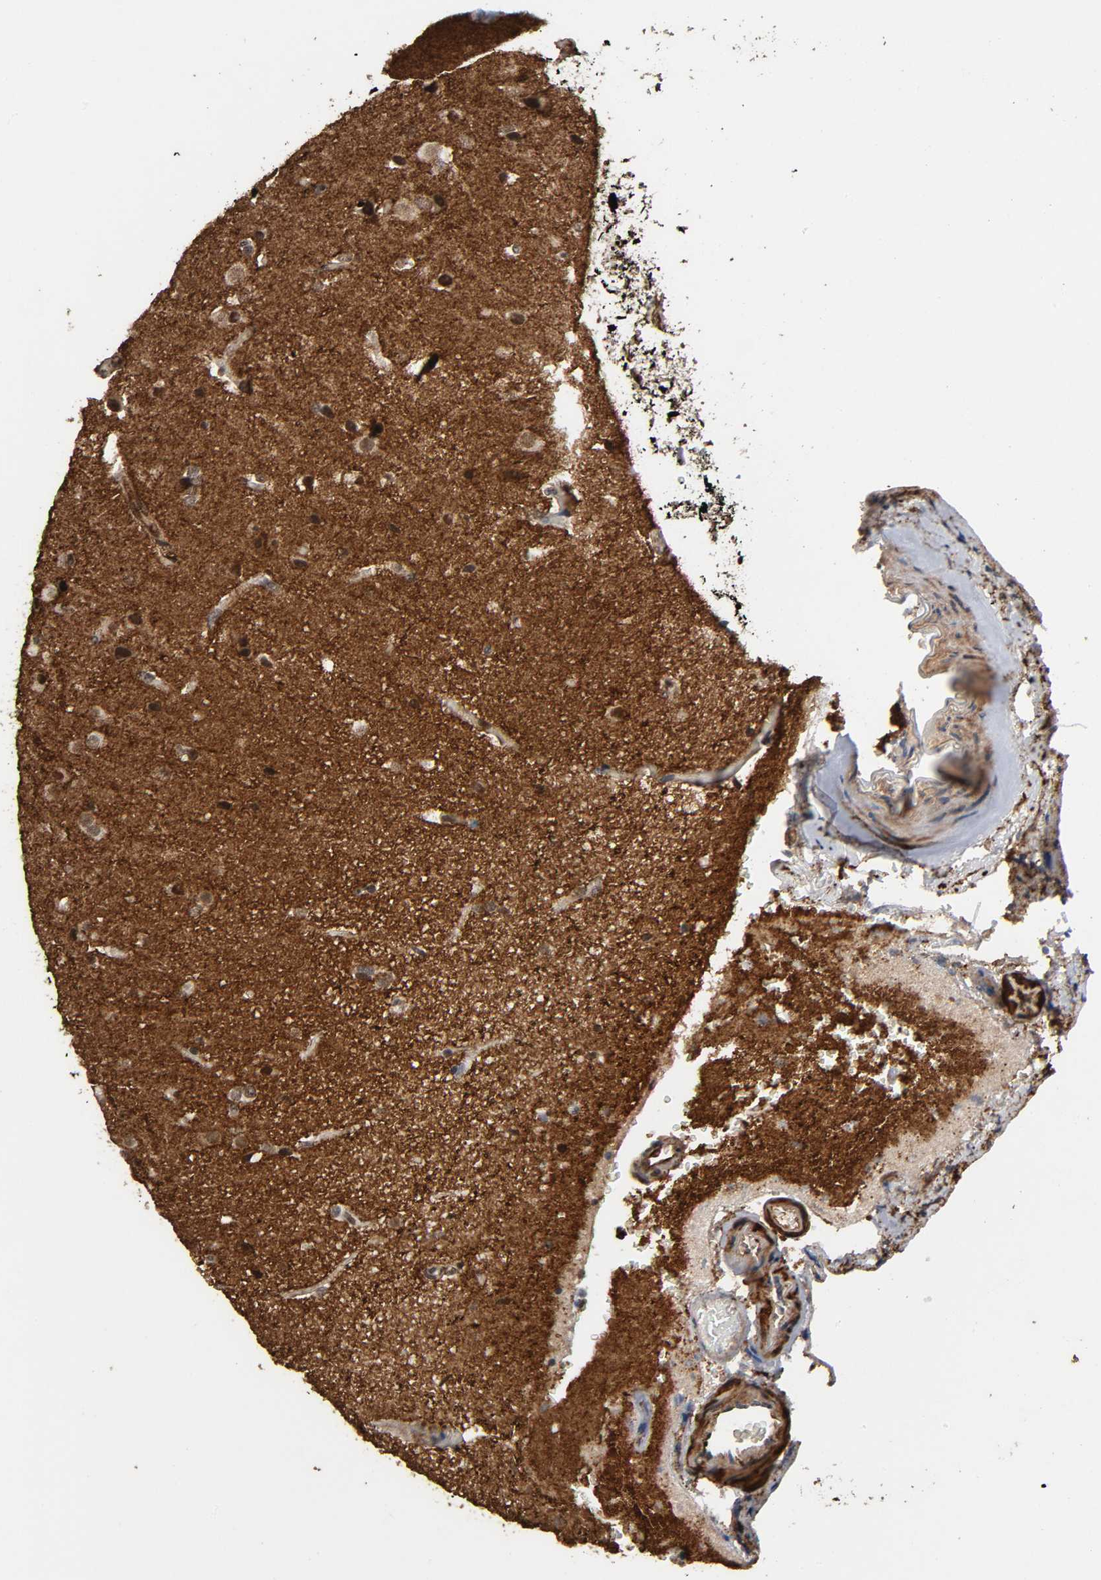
{"staining": {"intensity": "weak", "quantity": ">75%", "location": "cytoplasmic/membranous,nuclear"}, "tissue": "glioma", "cell_type": "Tumor cells", "image_type": "cancer", "snomed": [{"axis": "morphology", "description": "Glioma, malignant, Low grade"}, {"axis": "topography", "description": "Cerebral cortex"}], "caption": "Malignant glioma (low-grade) stained for a protein exhibits weak cytoplasmic/membranous and nuclear positivity in tumor cells.", "gene": "AHNAK2", "patient": {"sex": "female", "age": 47}}